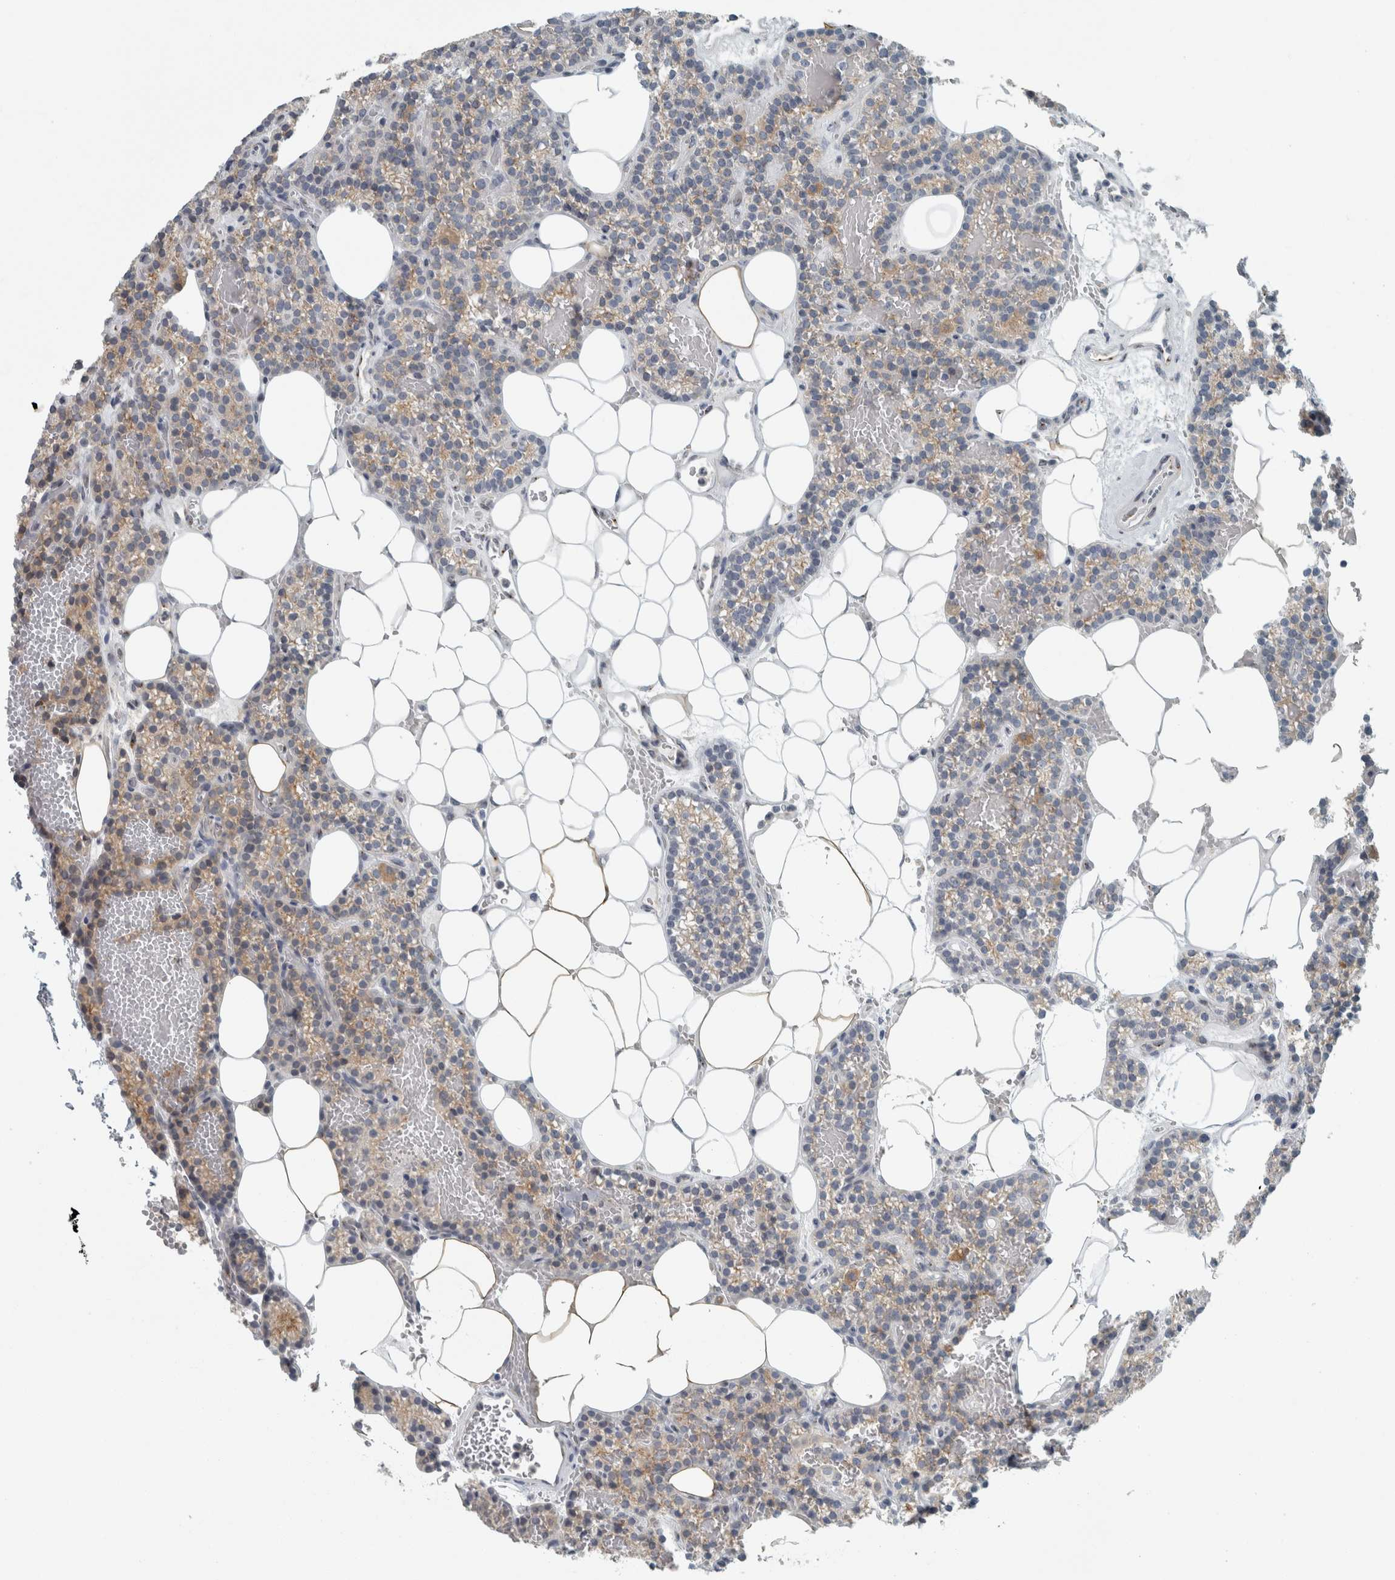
{"staining": {"intensity": "weak", "quantity": "25%-75%", "location": "cytoplasmic/membranous"}, "tissue": "parathyroid gland", "cell_type": "Glandular cells", "image_type": "normal", "snomed": [{"axis": "morphology", "description": "Normal tissue, NOS"}, {"axis": "topography", "description": "Parathyroid gland"}], "caption": "The photomicrograph shows a brown stain indicating the presence of a protein in the cytoplasmic/membranous of glandular cells in parathyroid gland.", "gene": "KIF1C", "patient": {"sex": "male", "age": 58}}